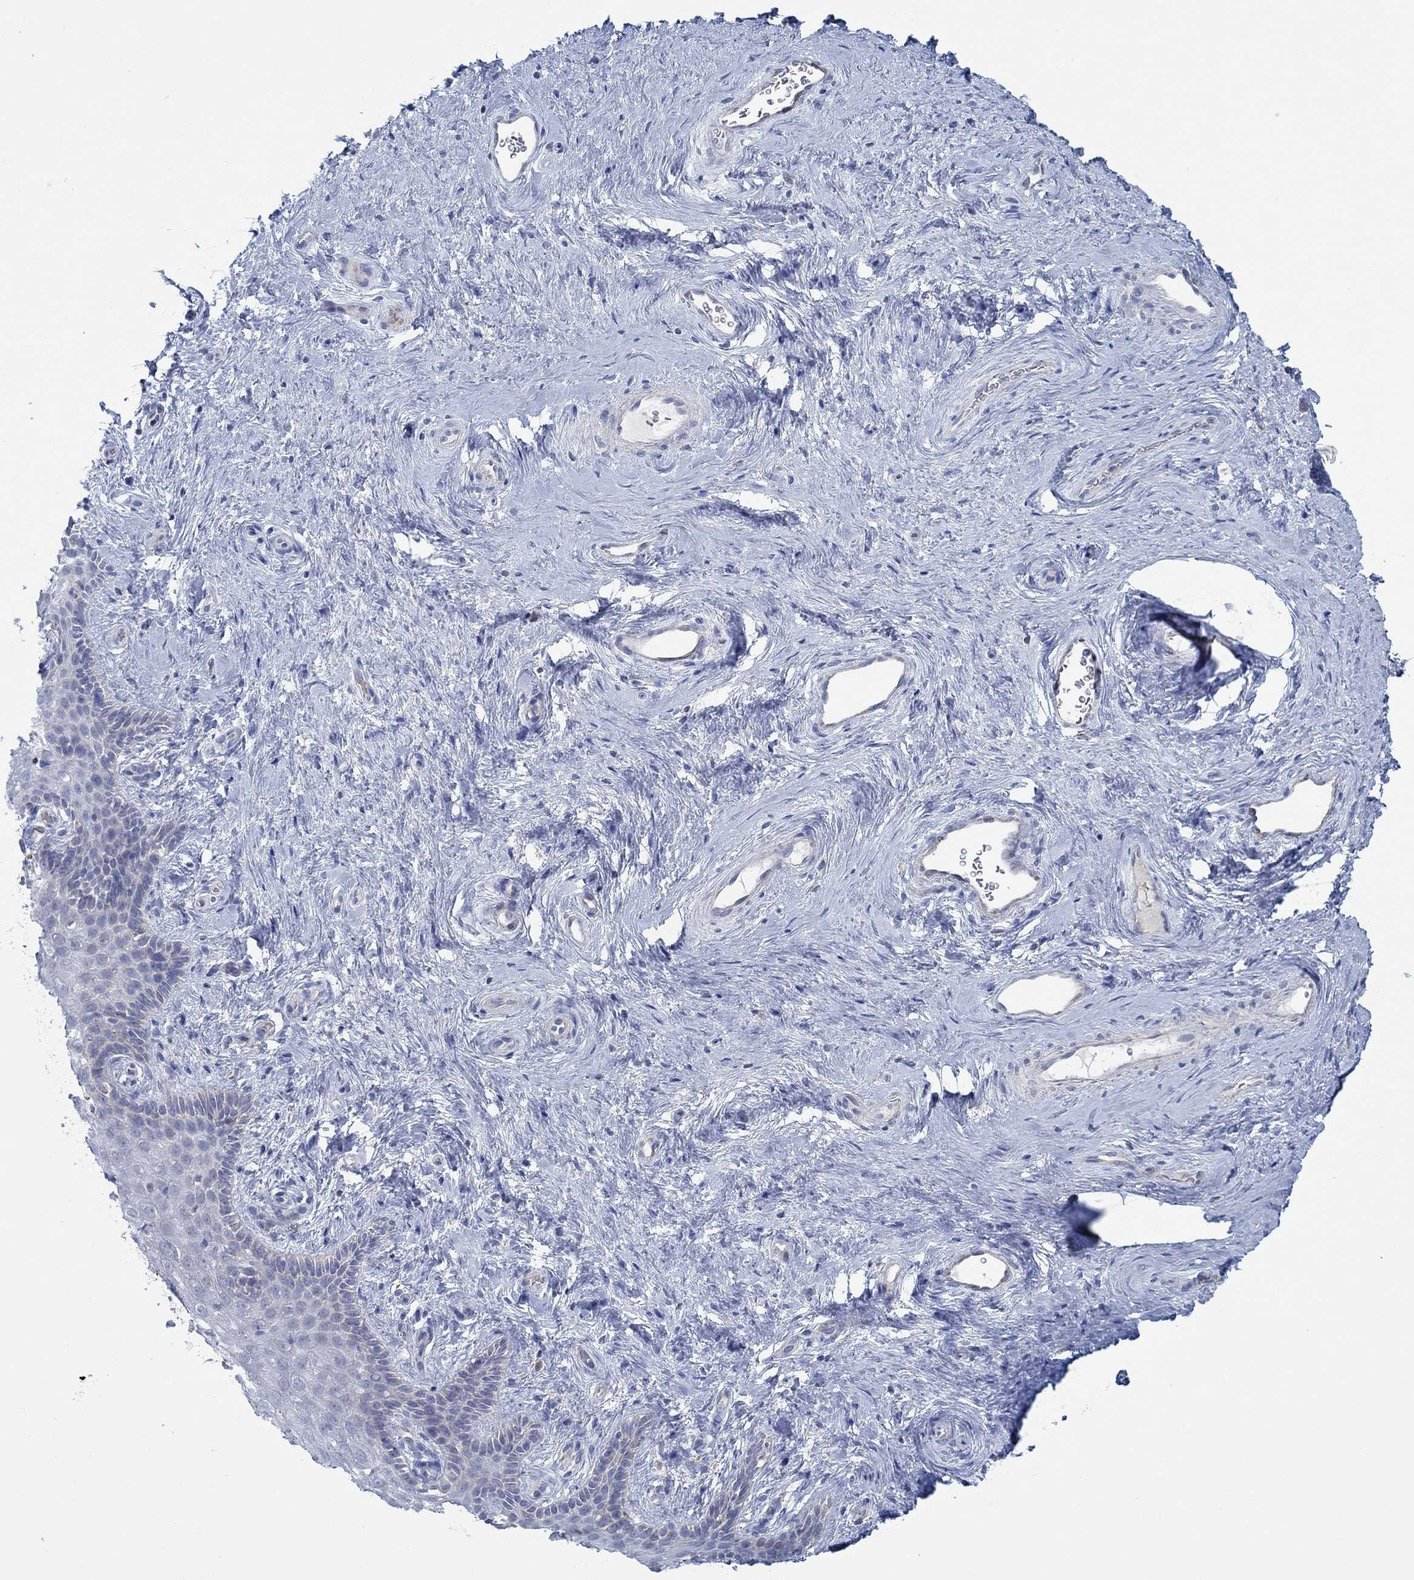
{"staining": {"intensity": "negative", "quantity": "none", "location": "none"}, "tissue": "vagina", "cell_type": "Squamous epithelial cells", "image_type": "normal", "snomed": [{"axis": "morphology", "description": "Normal tissue, NOS"}, {"axis": "topography", "description": "Vagina"}], "caption": "Immunohistochemistry of normal human vagina demonstrates no positivity in squamous epithelial cells.", "gene": "GLOD5", "patient": {"sex": "female", "age": 45}}